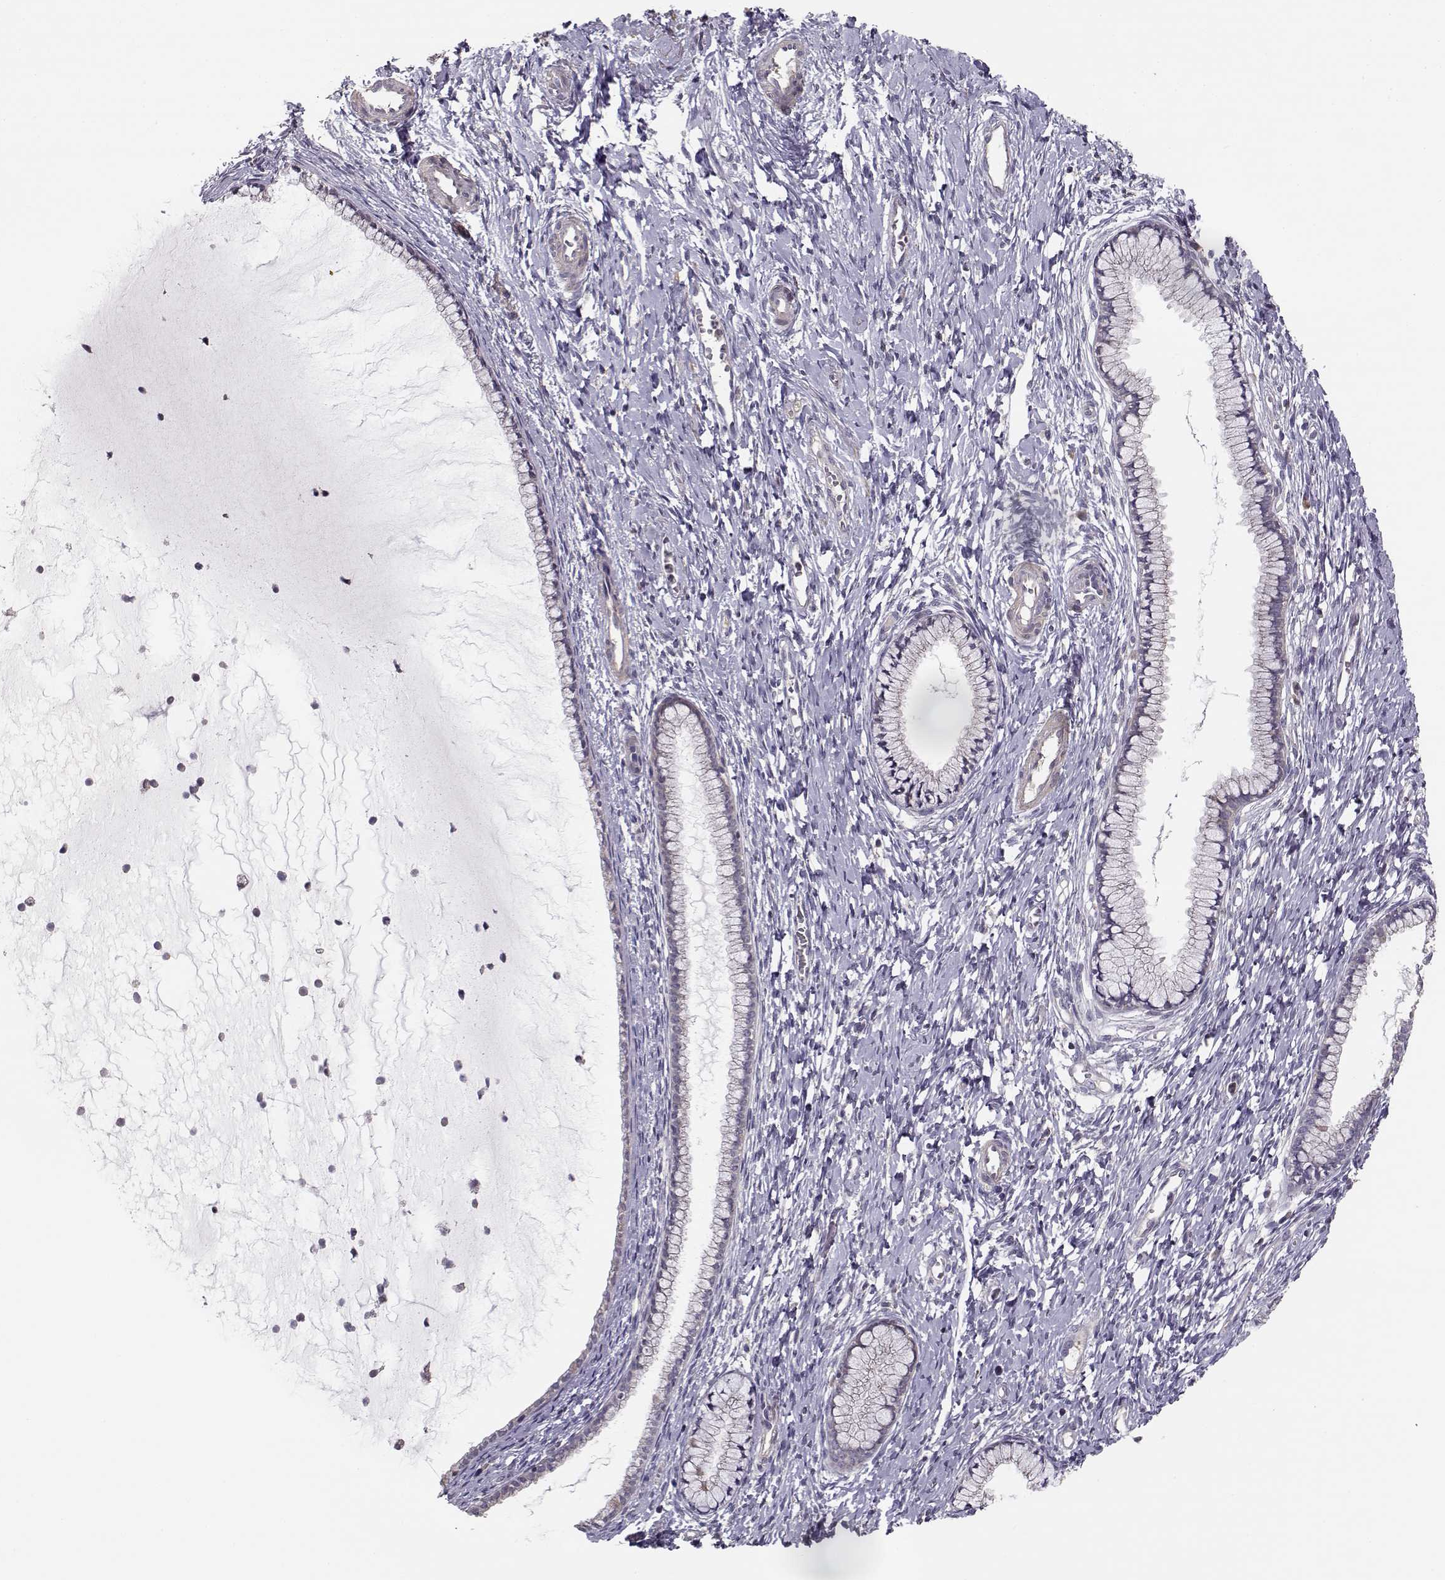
{"staining": {"intensity": "negative", "quantity": "none", "location": "none"}, "tissue": "cervix", "cell_type": "Glandular cells", "image_type": "normal", "snomed": [{"axis": "morphology", "description": "Normal tissue, NOS"}, {"axis": "topography", "description": "Cervix"}], "caption": "There is no significant staining in glandular cells of cervix.", "gene": "ENTPD8", "patient": {"sex": "female", "age": 40}}